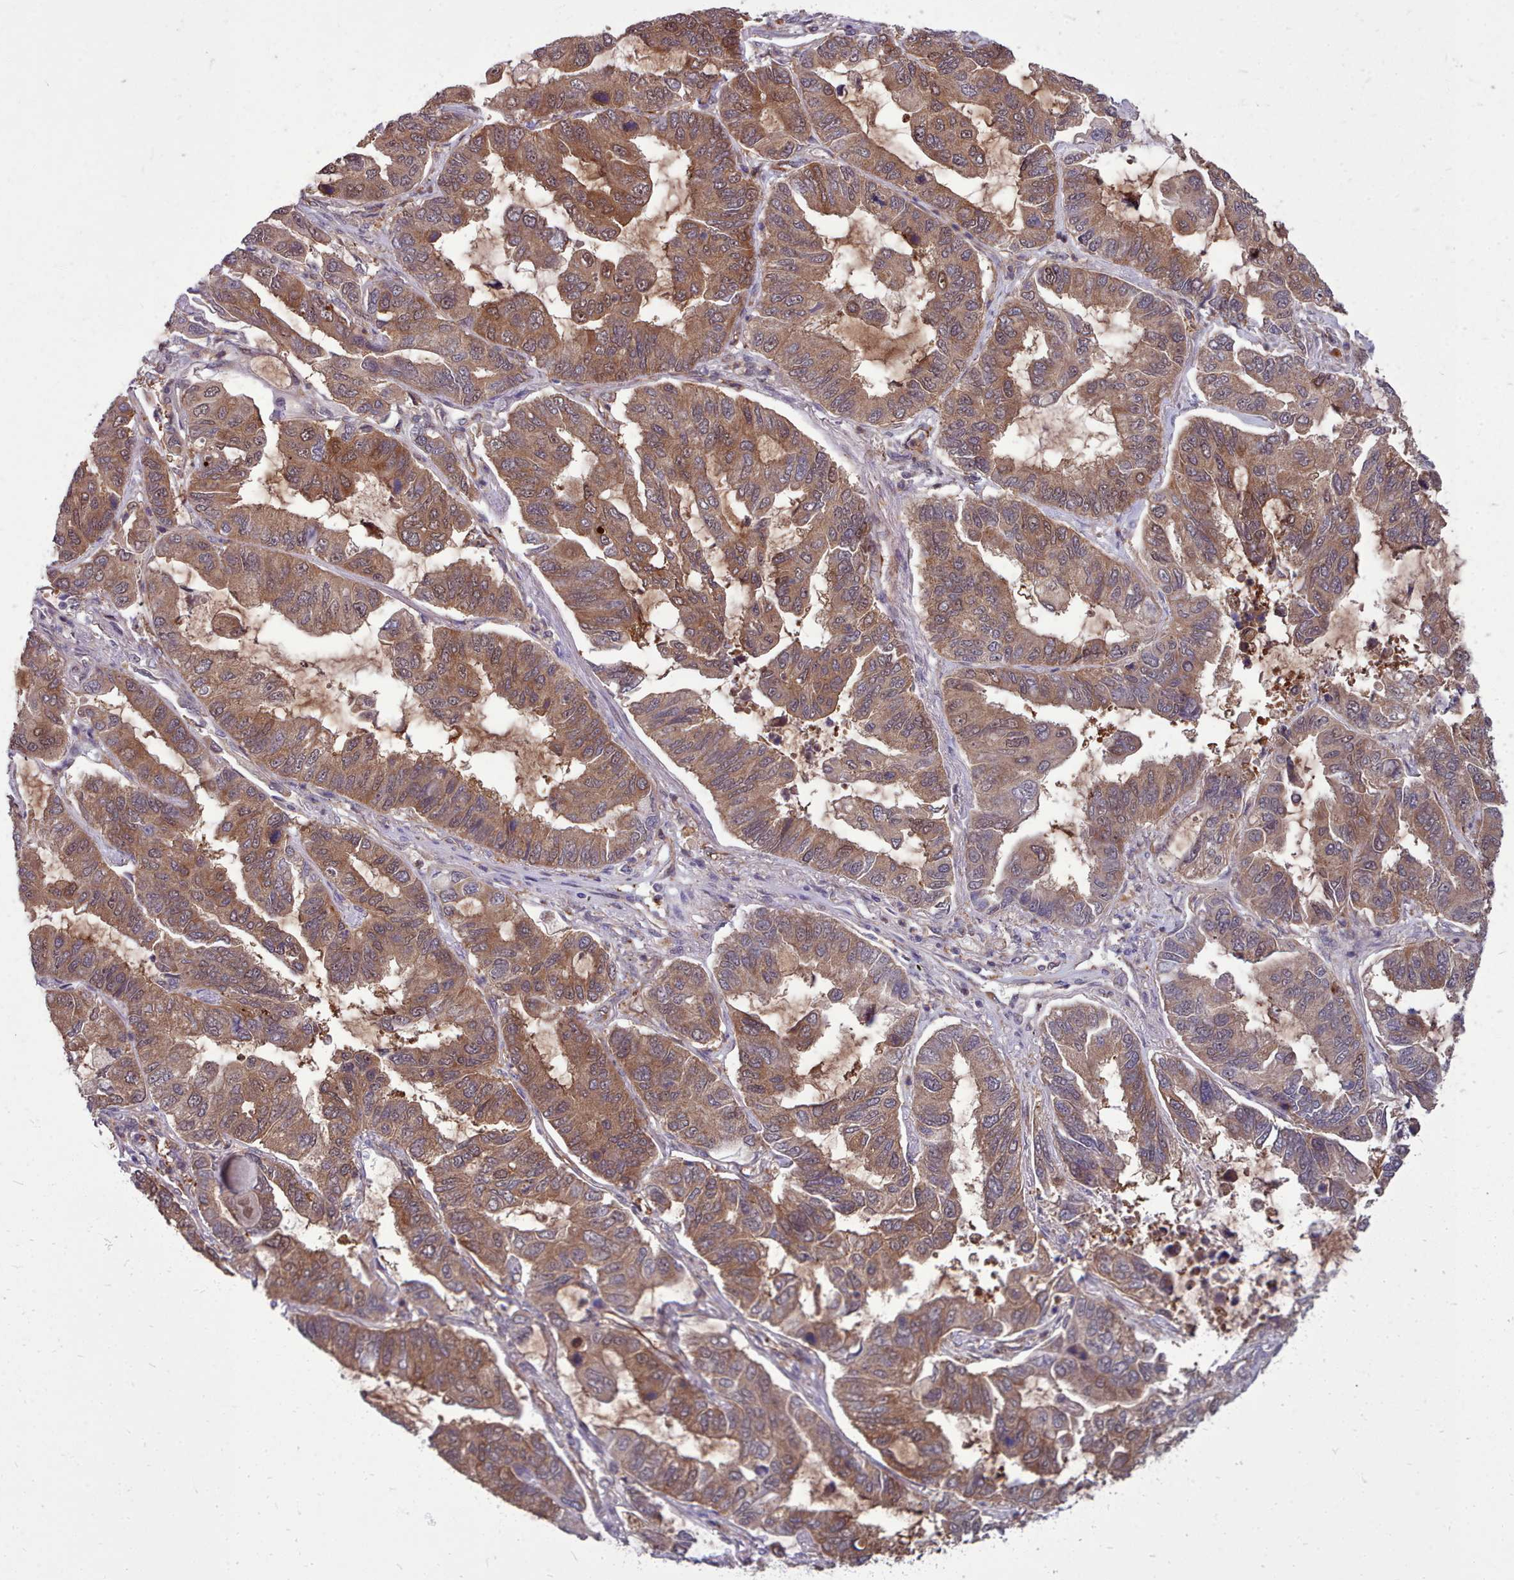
{"staining": {"intensity": "moderate", "quantity": ">75%", "location": "cytoplasmic/membranous"}, "tissue": "lung cancer", "cell_type": "Tumor cells", "image_type": "cancer", "snomed": [{"axis": "morphology", "description": "Adenocarcinoma, NOS"}, {"axis": "topography", "description": "Lung"}], "caption": "IHC (DAB (3,3'-diaminobenzidine)) staining of human lung cancer reveals moderate cytoplasmic/membranous protein expression in about >75% of tumor cells.", "gene": "AHCY", "patient": {"sex": "male", "age": 64}}